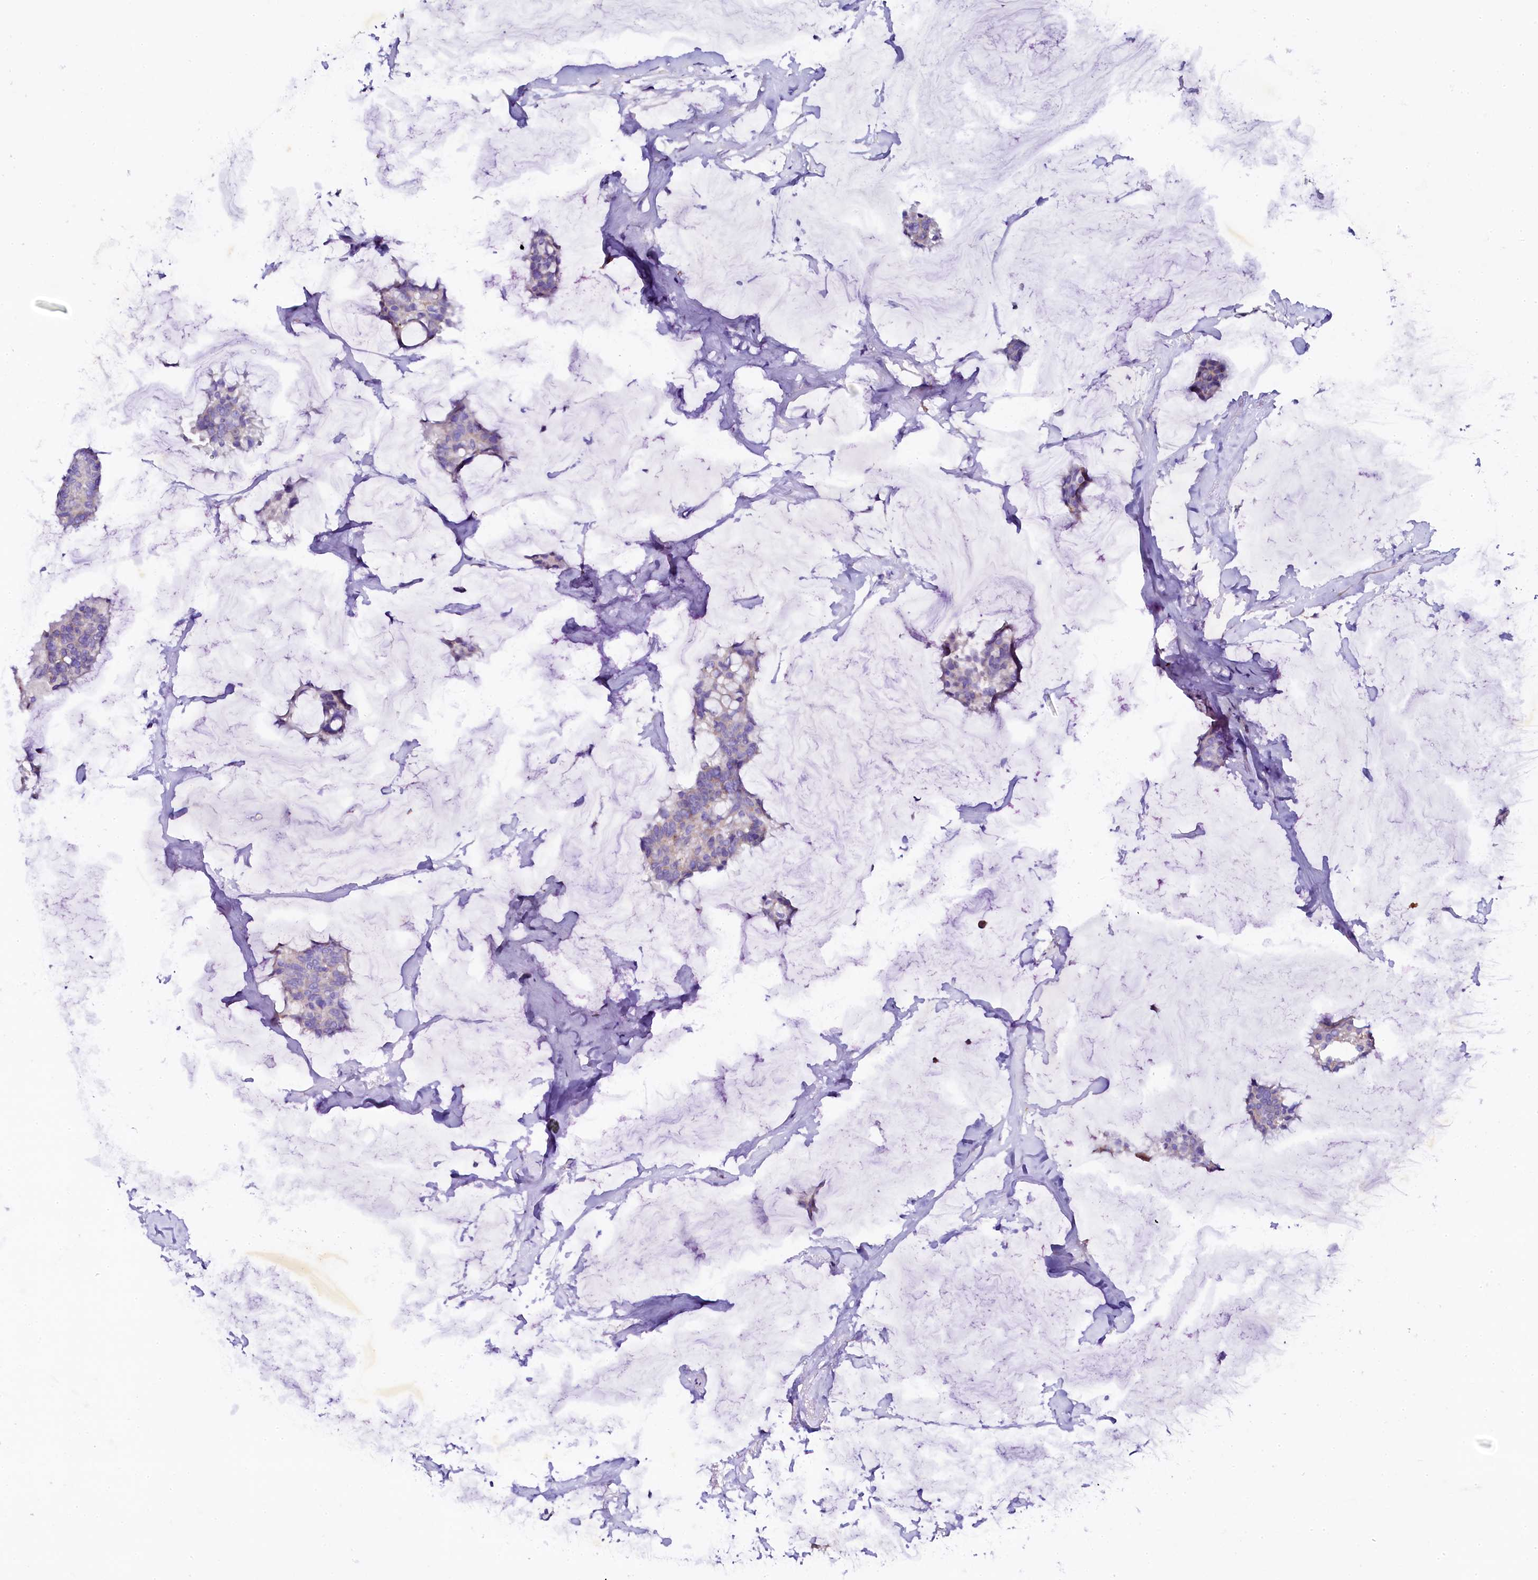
{"staining": {"intensity": "negative", "quantity": "none", "location": "none"}, "tissue": "breast cancer", "cell_type": "Tumor cells", "image_type": "cancer", "snomed": [{"axis": "morphology", "description": "Duct carcinoma"}, {"axis": "topography", "description": "Breast"}], "caption": "A high-resolution histopathology image shows IHC staining of breast invasive ductal carcinoma, which shows no significant positivity in tumor cells.", "gene": "NAA16", "patient": {"sex": "female", "age": 93}}